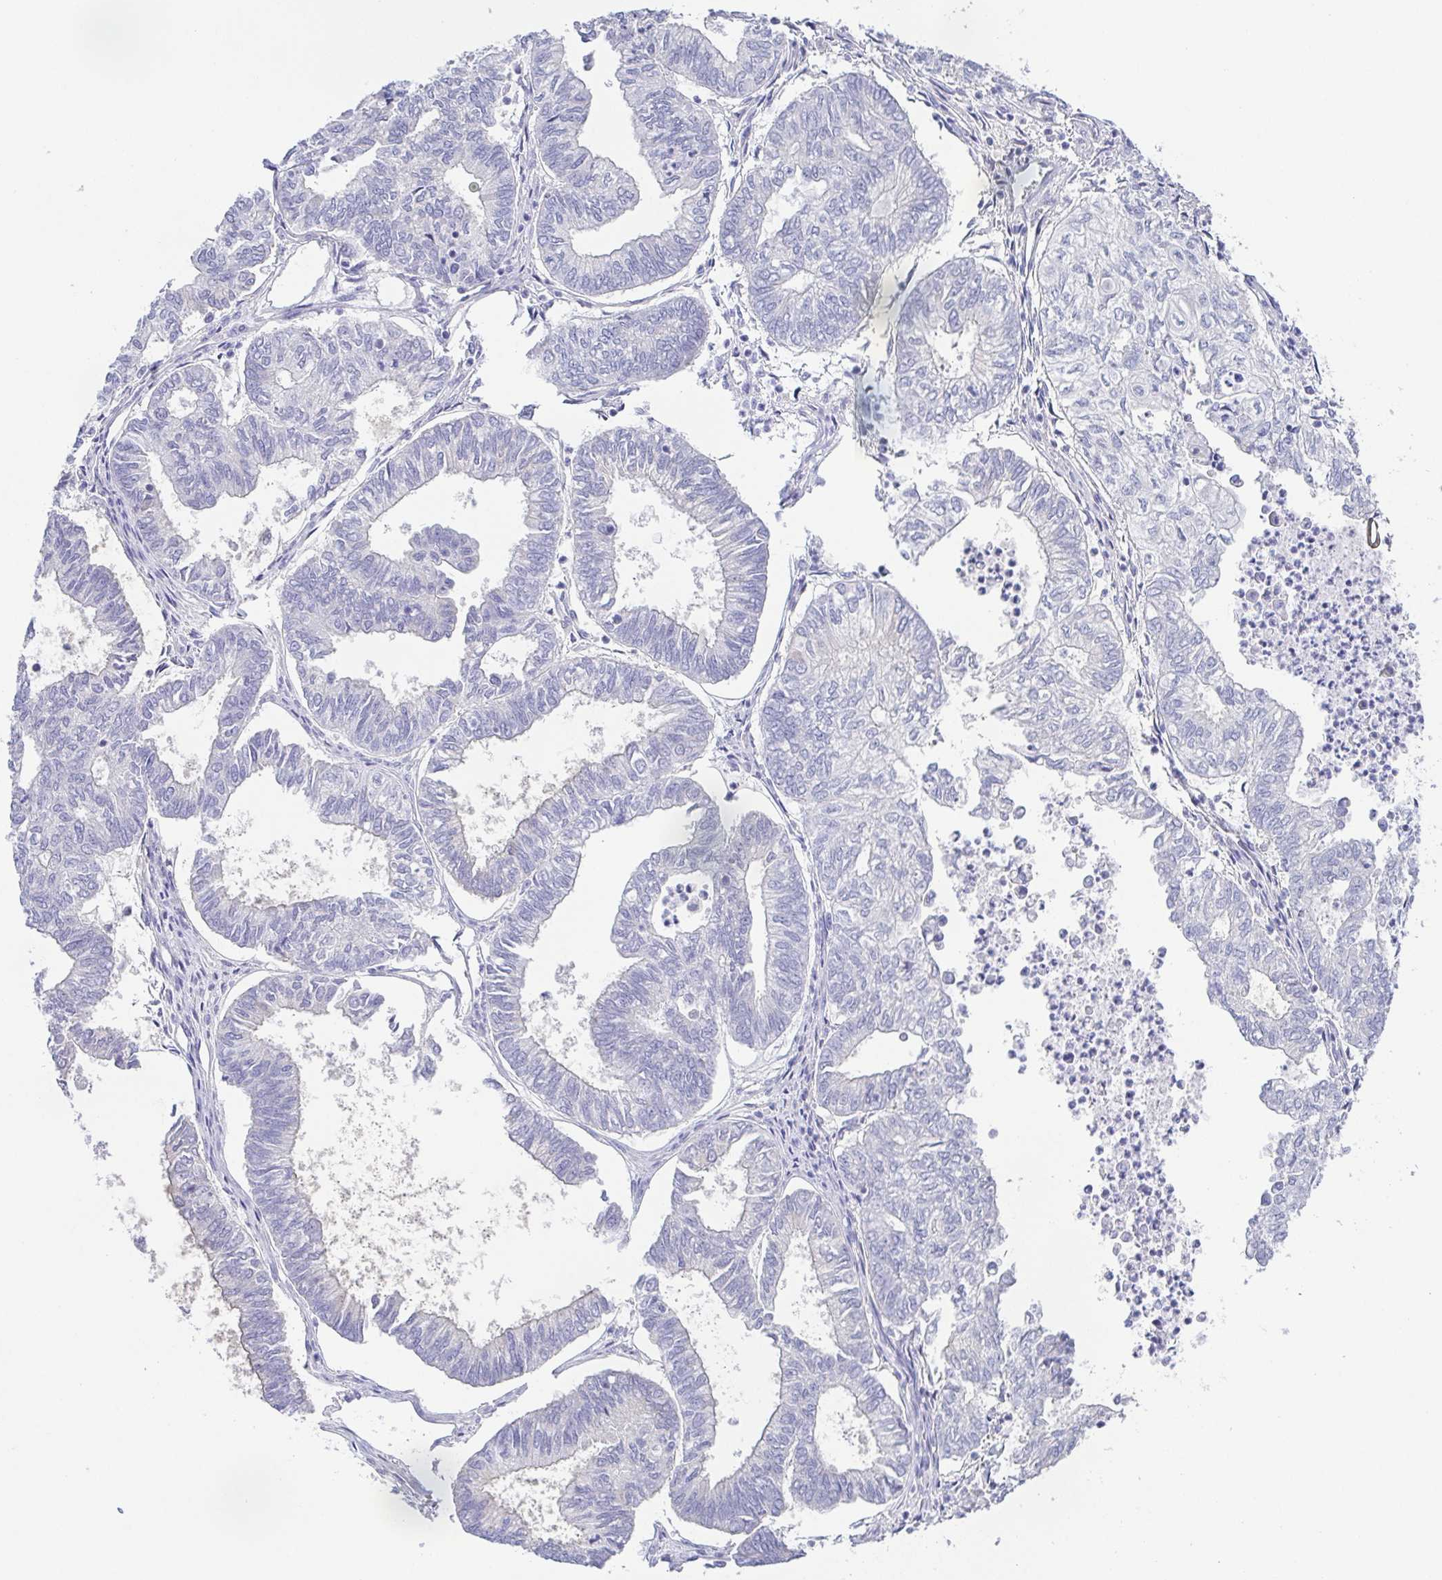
{"staining": {"intensity": "negative", "quantity": "none", "location": "none"}, "tissue": "ovarian cancer", "cell_type": "Tumor cells", "image_type": "cancer", "snomed": [{"axis": "morphology", "description": "Carcinoma, endometroid"}, {"axis": "topography", "description": "Ovary"}], "caption": "Ovarian cancer was stained to show a protein in brown. There is no significant expression in tumor cells. (Immunohistochemistry, brightfield microscopy, high magnification).", "gene": "PKDREJ", "patient": {"sex": "female", "age": 64}}